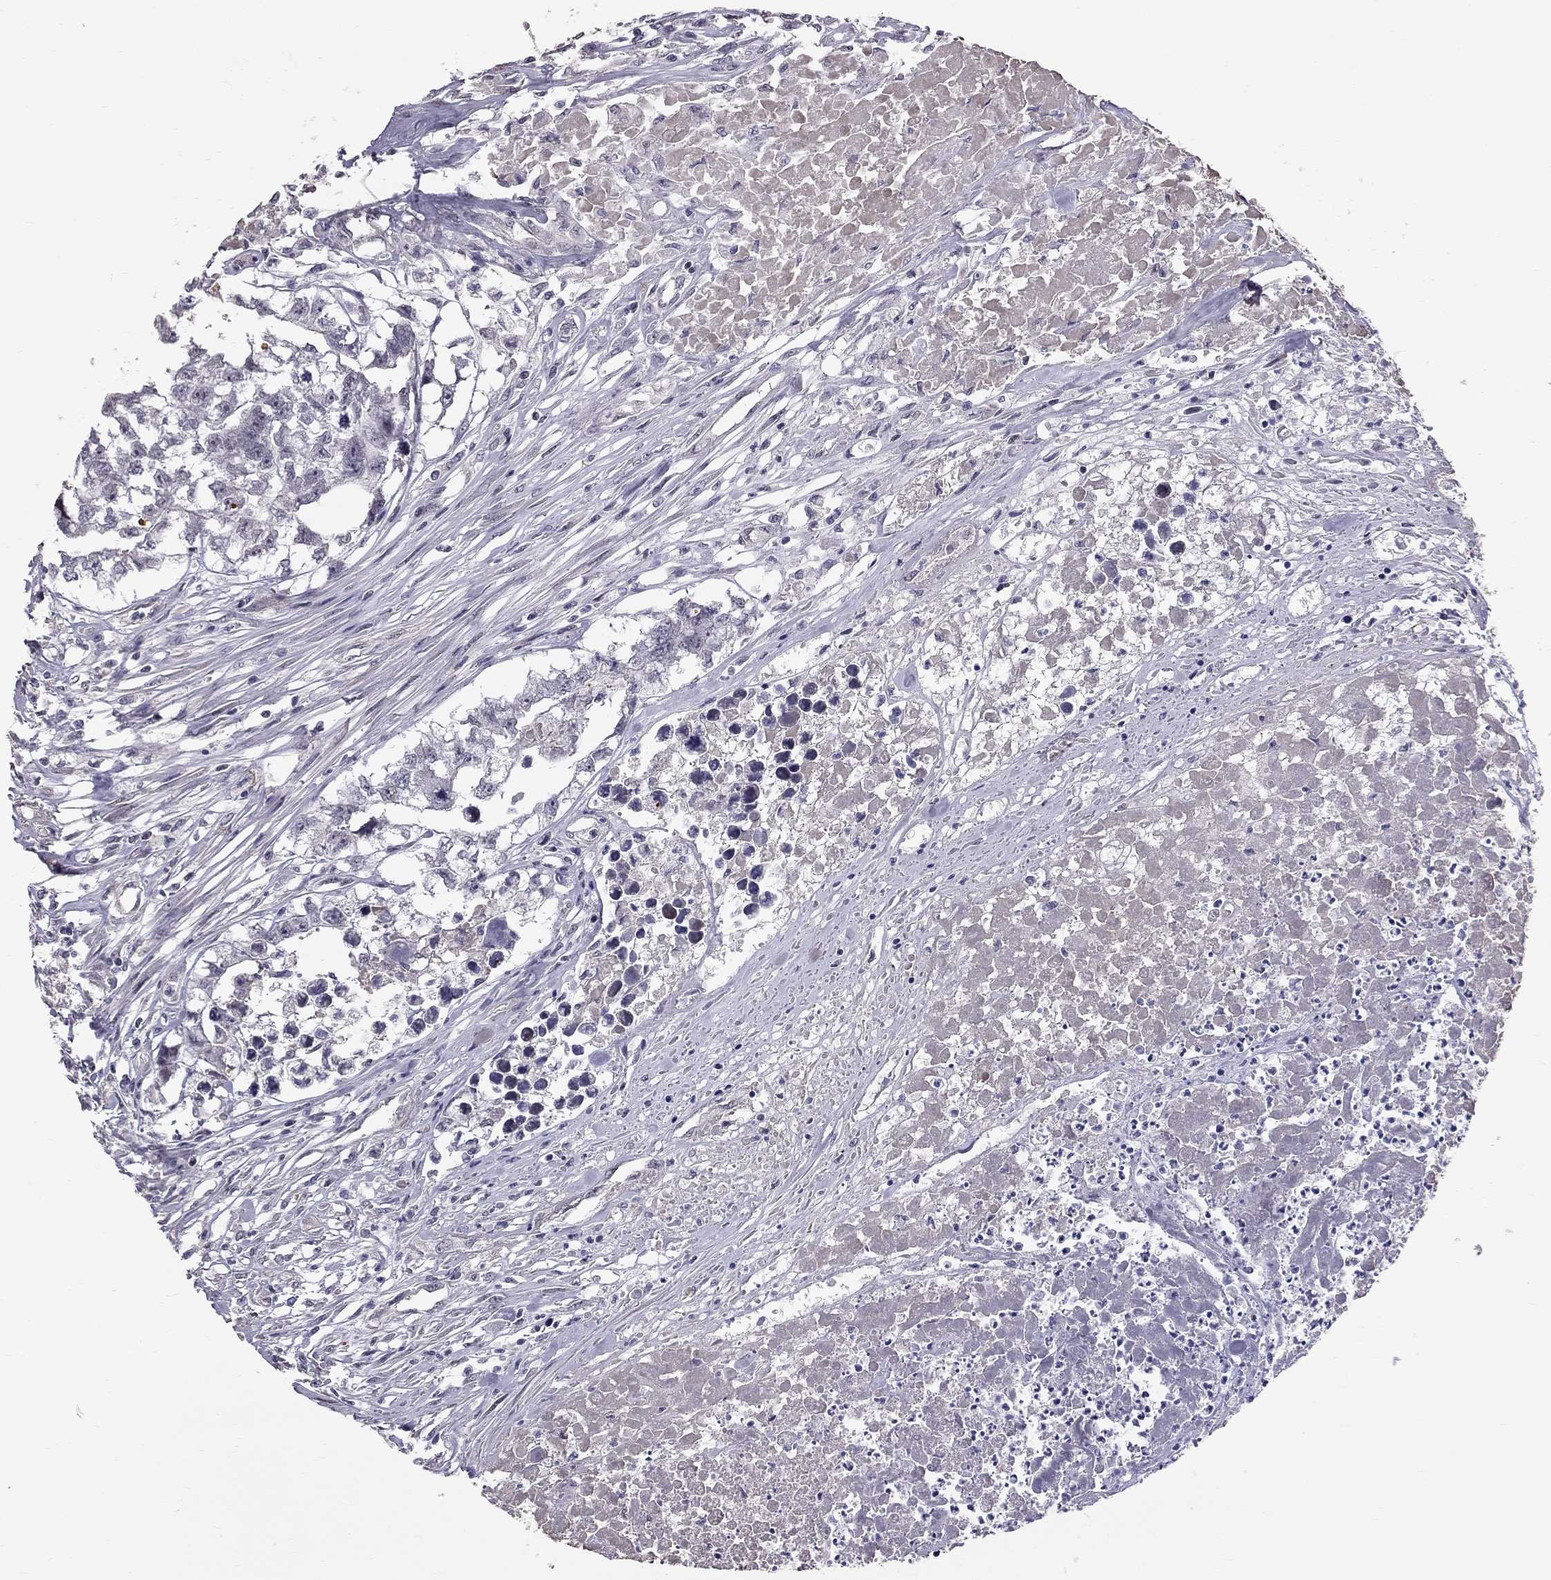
{"staining": {"intensity": "negative", "quantity": "none", "location": "none"}, "tissue": "testis cancer", "cell_type": "Tumor cells", "image_type": "cancer", "snomed": [{"axis": "morphology", "description": "Carcinoma, Embryonal, NOS"}, {"axis": "morphology", "description": "Teratoma, malignant, NOS"}, {"axis": "topography", "description": "Testis"}], "caption": "IHC photomicrograph of neoplastic tissue: human embryonal carcinoma (testis) stained with DAB displays no significant protein staining in tumor cells.", "gene": "GJB4", "patient": {"sex": "male", "age": 44}}